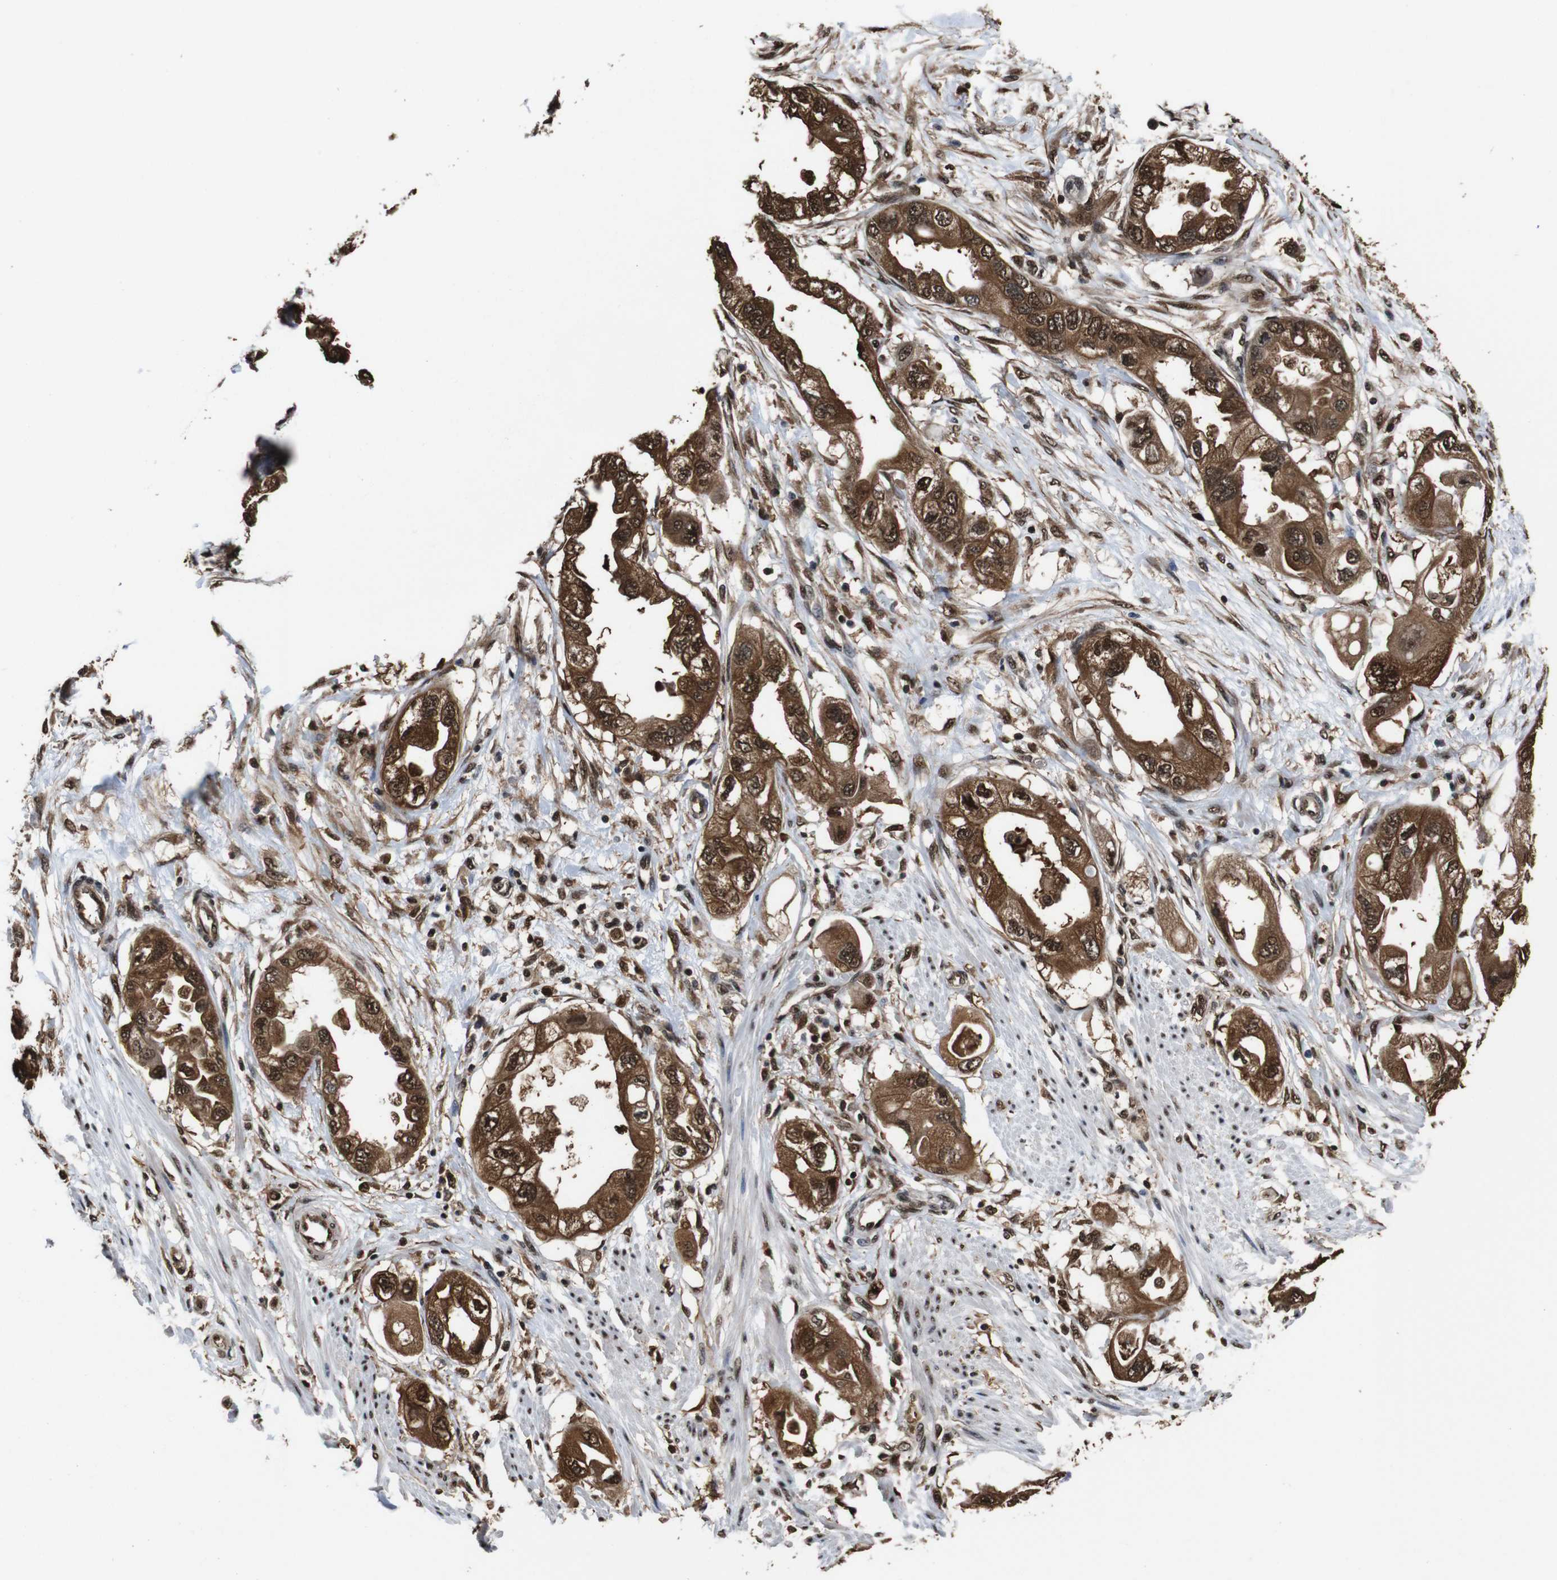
{"staining": {"intensity": "strong", "quantity": ">75%", "location": "cytoplasmic/membranous,nuclear"}, "tissue": "endometrial cancer", "cell_type": "Tumor cells", "image_type": "cancer", "snomed": [{"axis": "morphology", "description": "Adenocarcinoma, NOS"}, {"axis": "topography", "description": "Endometrium"}], "caption": "Endometrial adenocarcinoma tissue reveals strong cytoplasmic/membranous and nuclear staining in about >75% of tumor cells, visualized by immunohistochemistry.", "gene": "VCP", "patient": {"sex": "female", "age": 67}}